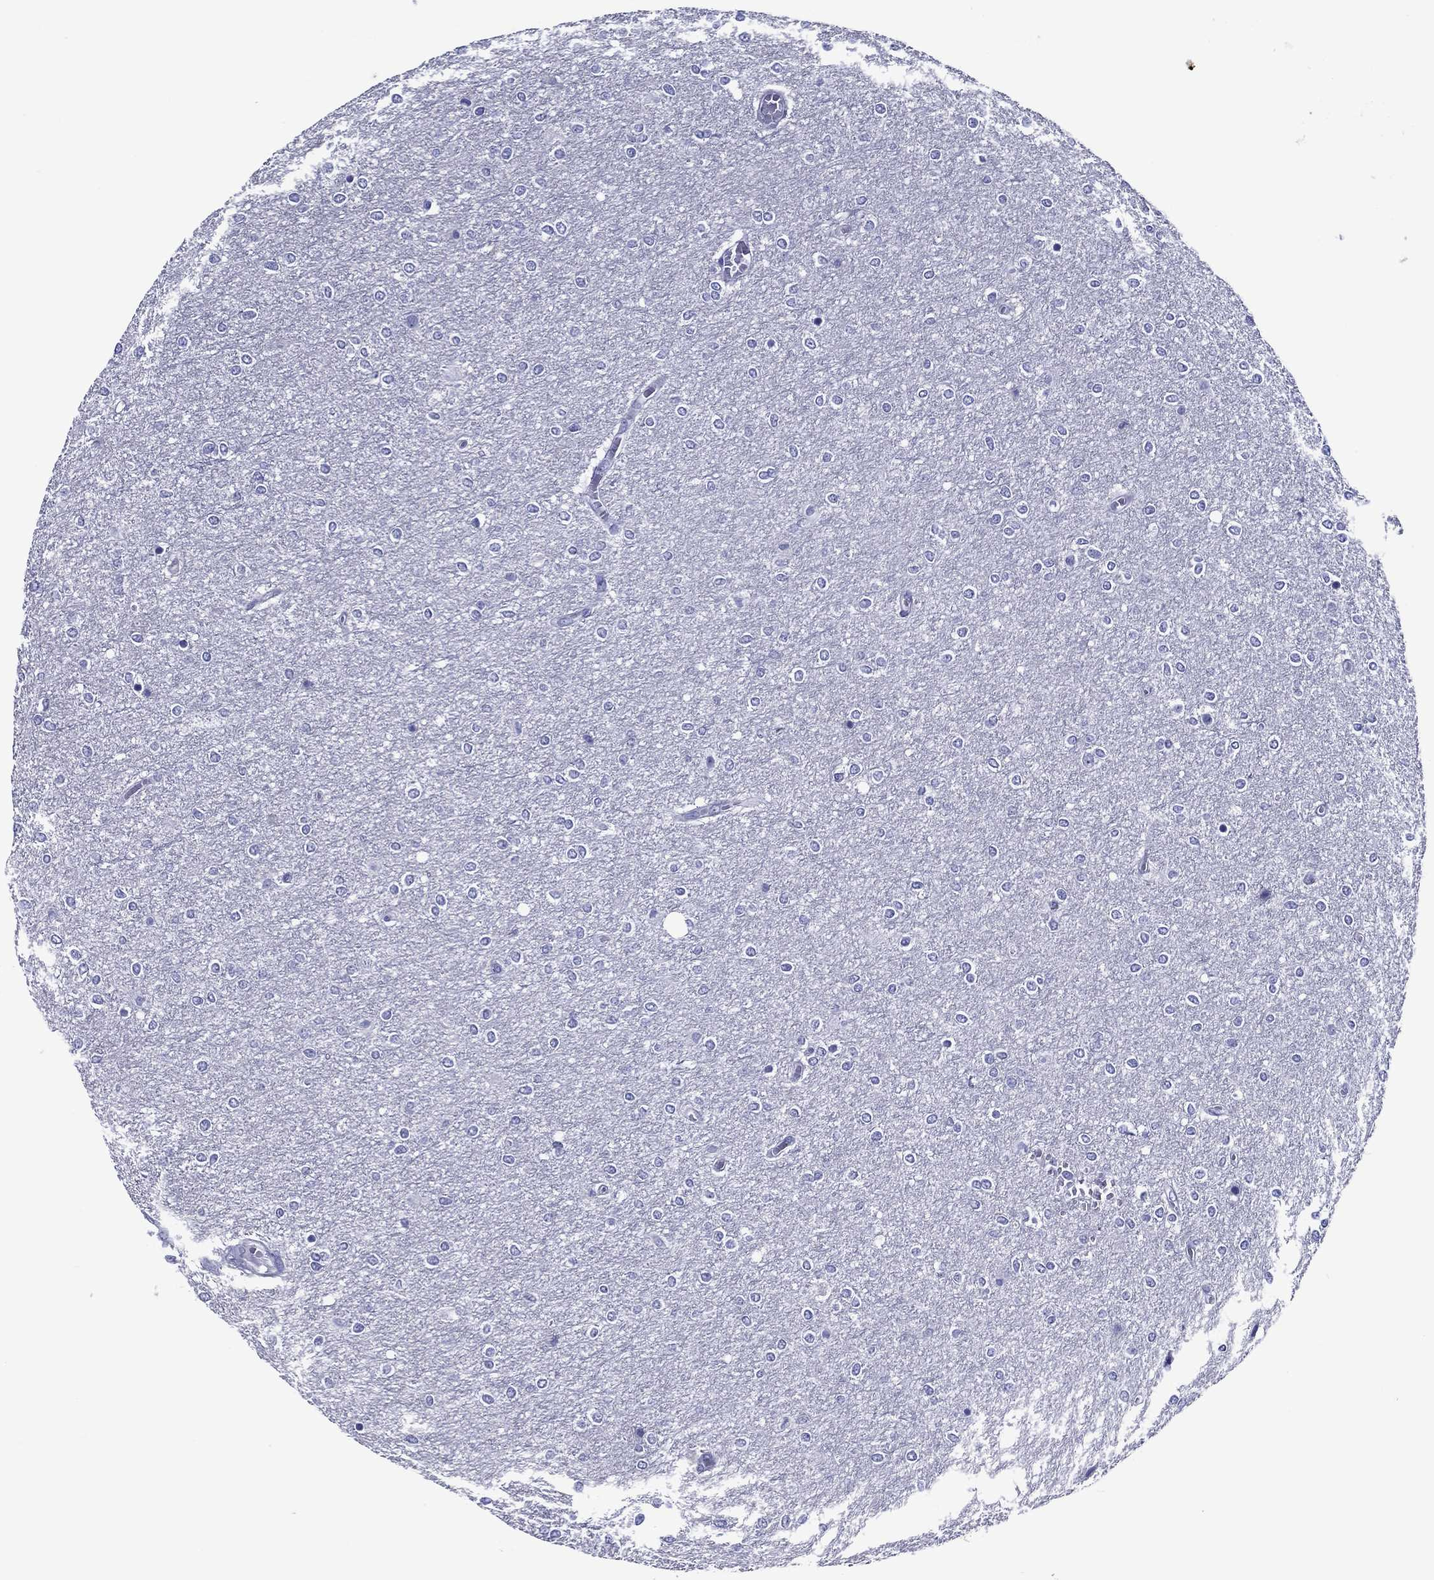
{"staining": {"intensity": "negative", "quantity": "none", "location": "none"}, "tissue": "glioma", "cell_type": "Tumor cells", "image_type": "cancer", "snomed": [{"axis": "morphology", "description": "Glioma, malignant, High grade"}, {"axis": "topography", "description": "Brain"}], "caption": "Tumor cells are negative for protein expression in human malignant glioma (high-grade). The staining was performed using DAB (3,3'-diaminobenzidine) to visualize the protein expression in brown, while the nuclei were stained in blue with hematoxylin (Magnification: 20x).", "gene": "ACE2", "patient": {"sex": "female", "age": 61}}